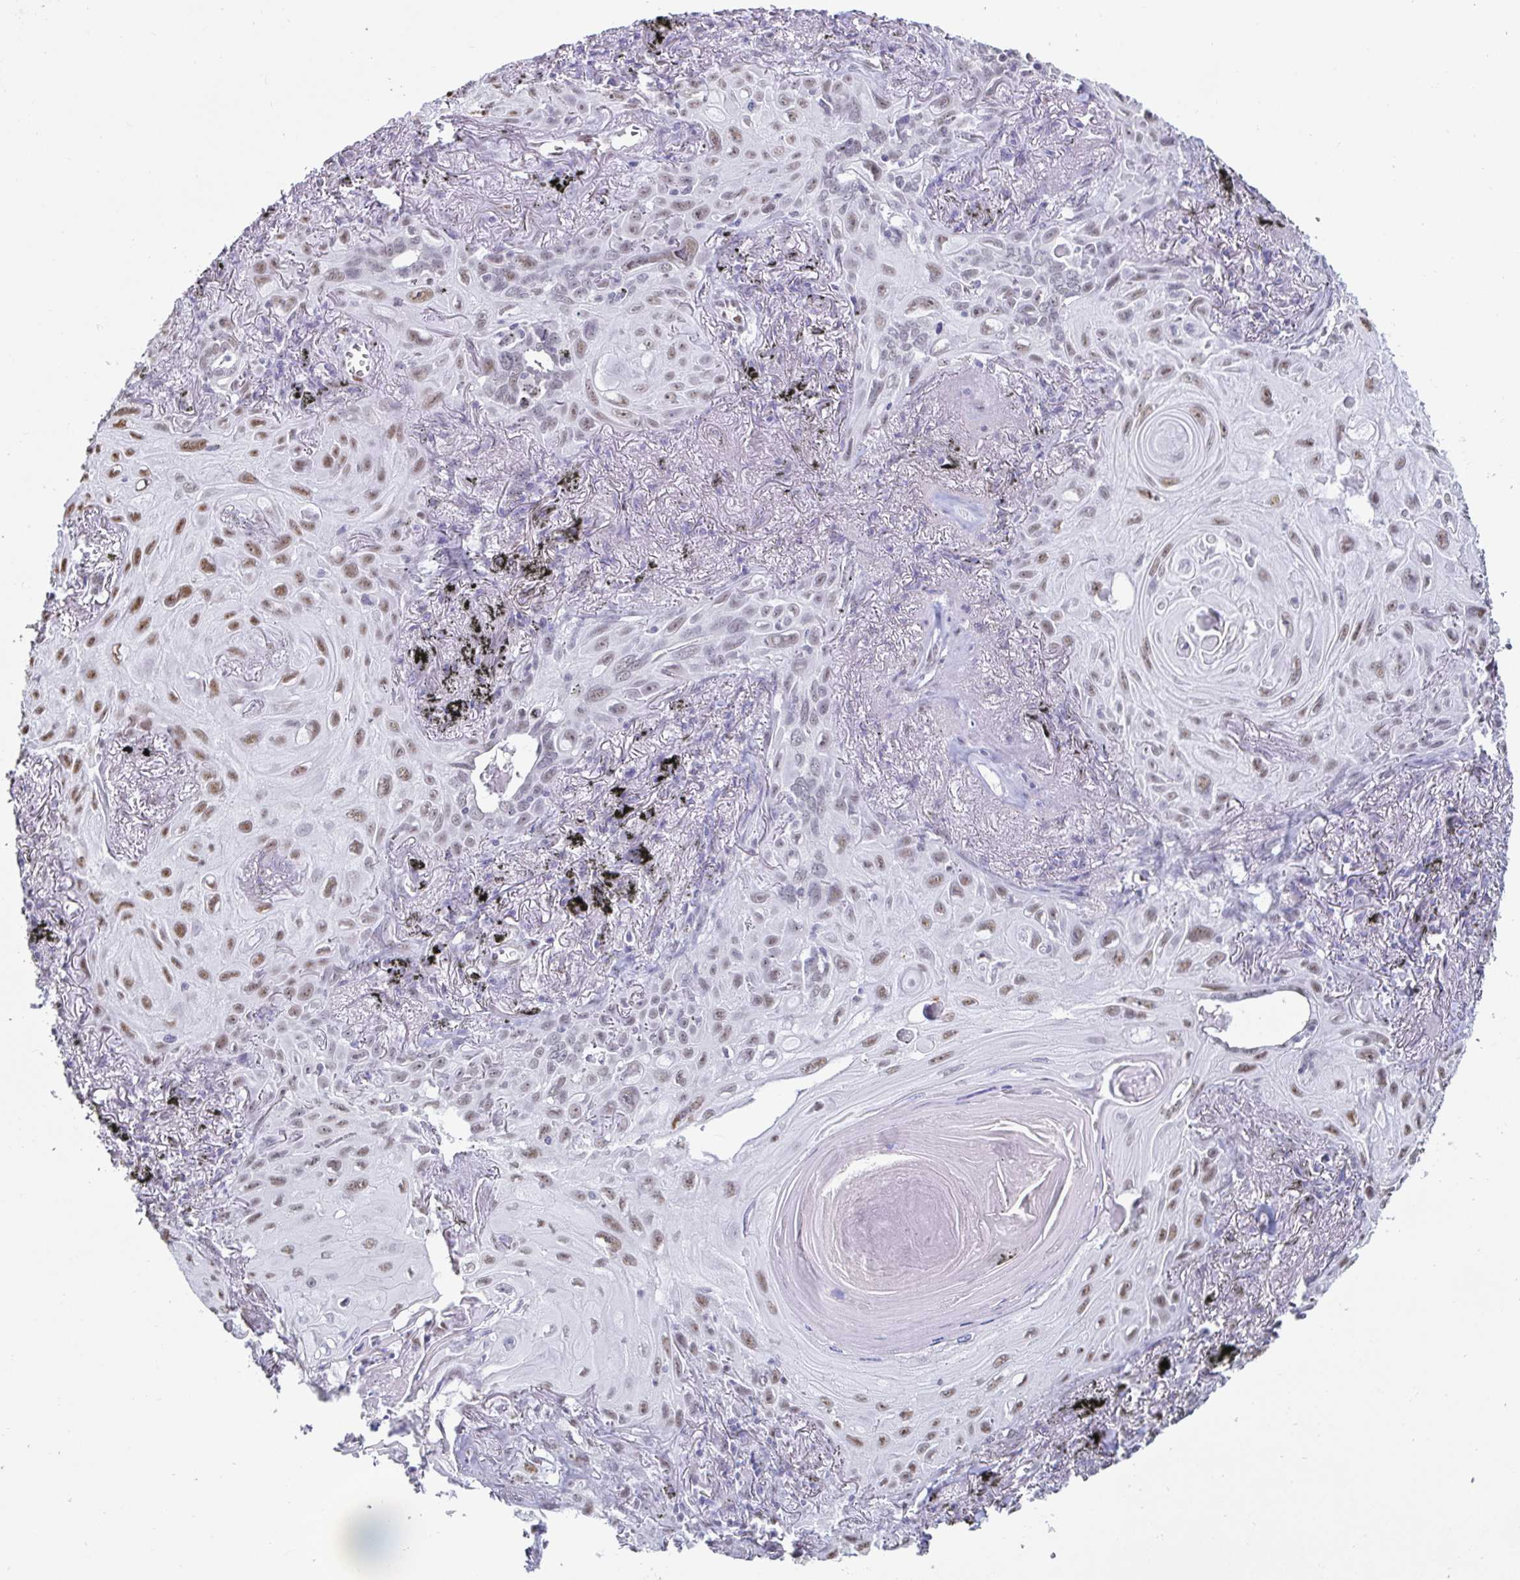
{"staining": {"intensity": "weak", "quantity": ">75%", "location": "nuclear"}, "tissue": "lung cancer", "cell_type": "Tumor cells", "image_type": "cancer", "snomed": [{"axis": "morphology", "description": "Squamous cell carcinoma, NOS"}, {"axis": "topography", "description": "Lung"}], "caption": "Lung cancer (squamous cell carcinoma) stained with DAB immunohistochemistry reveals low levels of weak nuclear staining in approximately >75% of tumor cells. The staining was performed using DAB, with brown indicating positive protein expression. Nuclei are stained blue with hematoxylin.", "gene": "DDX39B", "patient": {"sex": "male", "age": 79}}